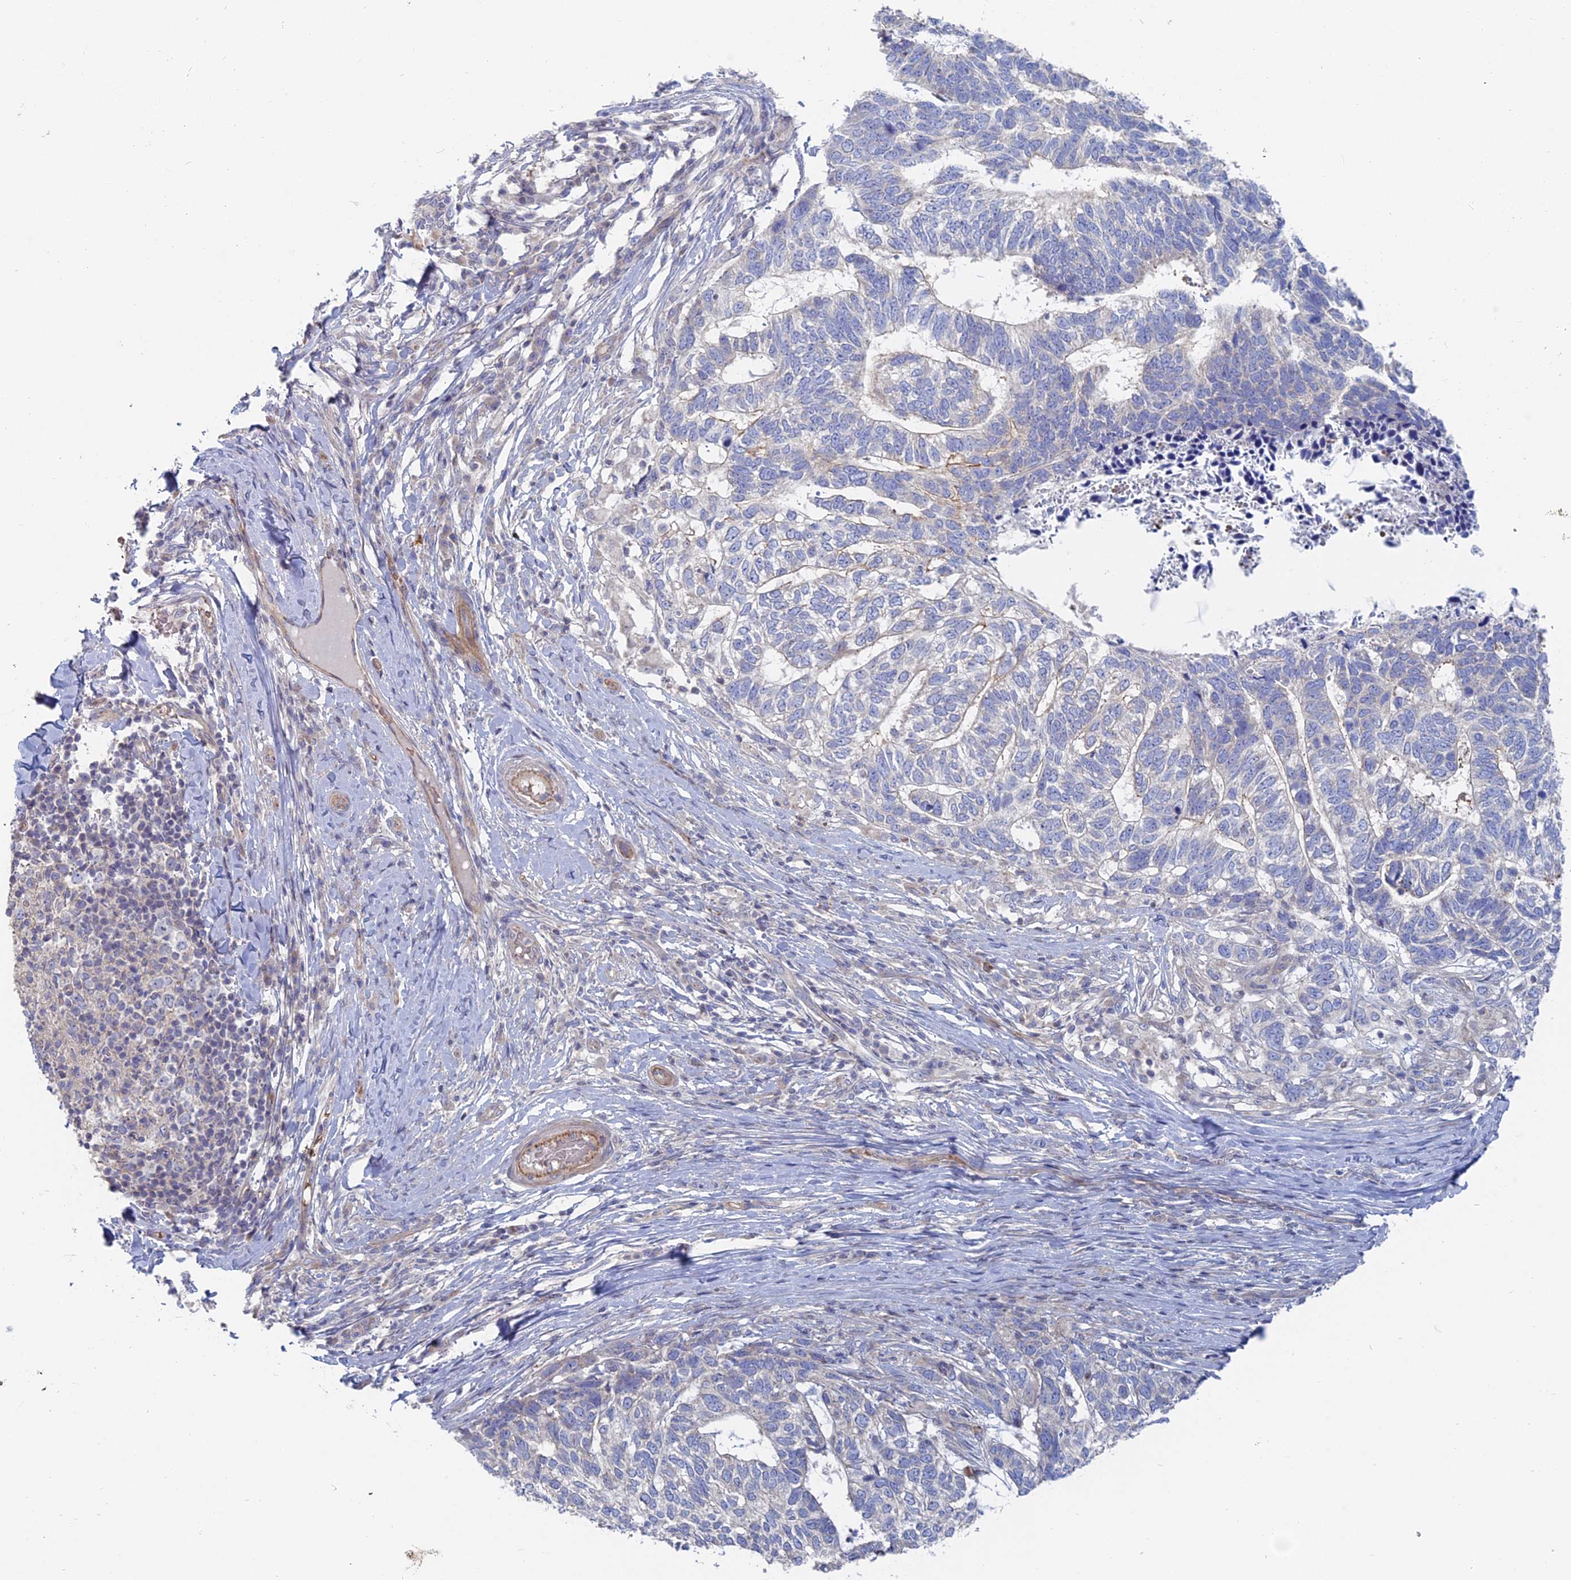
{"staining": {"intensity": "negative", "quantity": "none", "location": "none"}, "tissue": "skin cancer", "cell_type": "Tumor cells", "image_type": "cancer", "snomed": [{"axis": "morphology", "description": "Basal cell carcinoma"}, {"axis": "topography", "description": "Skin"}], "caption": "The photomicrograph displays no significant expression in tumor cells of basal cell carcinoma (skin).", "gene": "TBC1D30", "patient": {"sex": "female", "age": 65}}